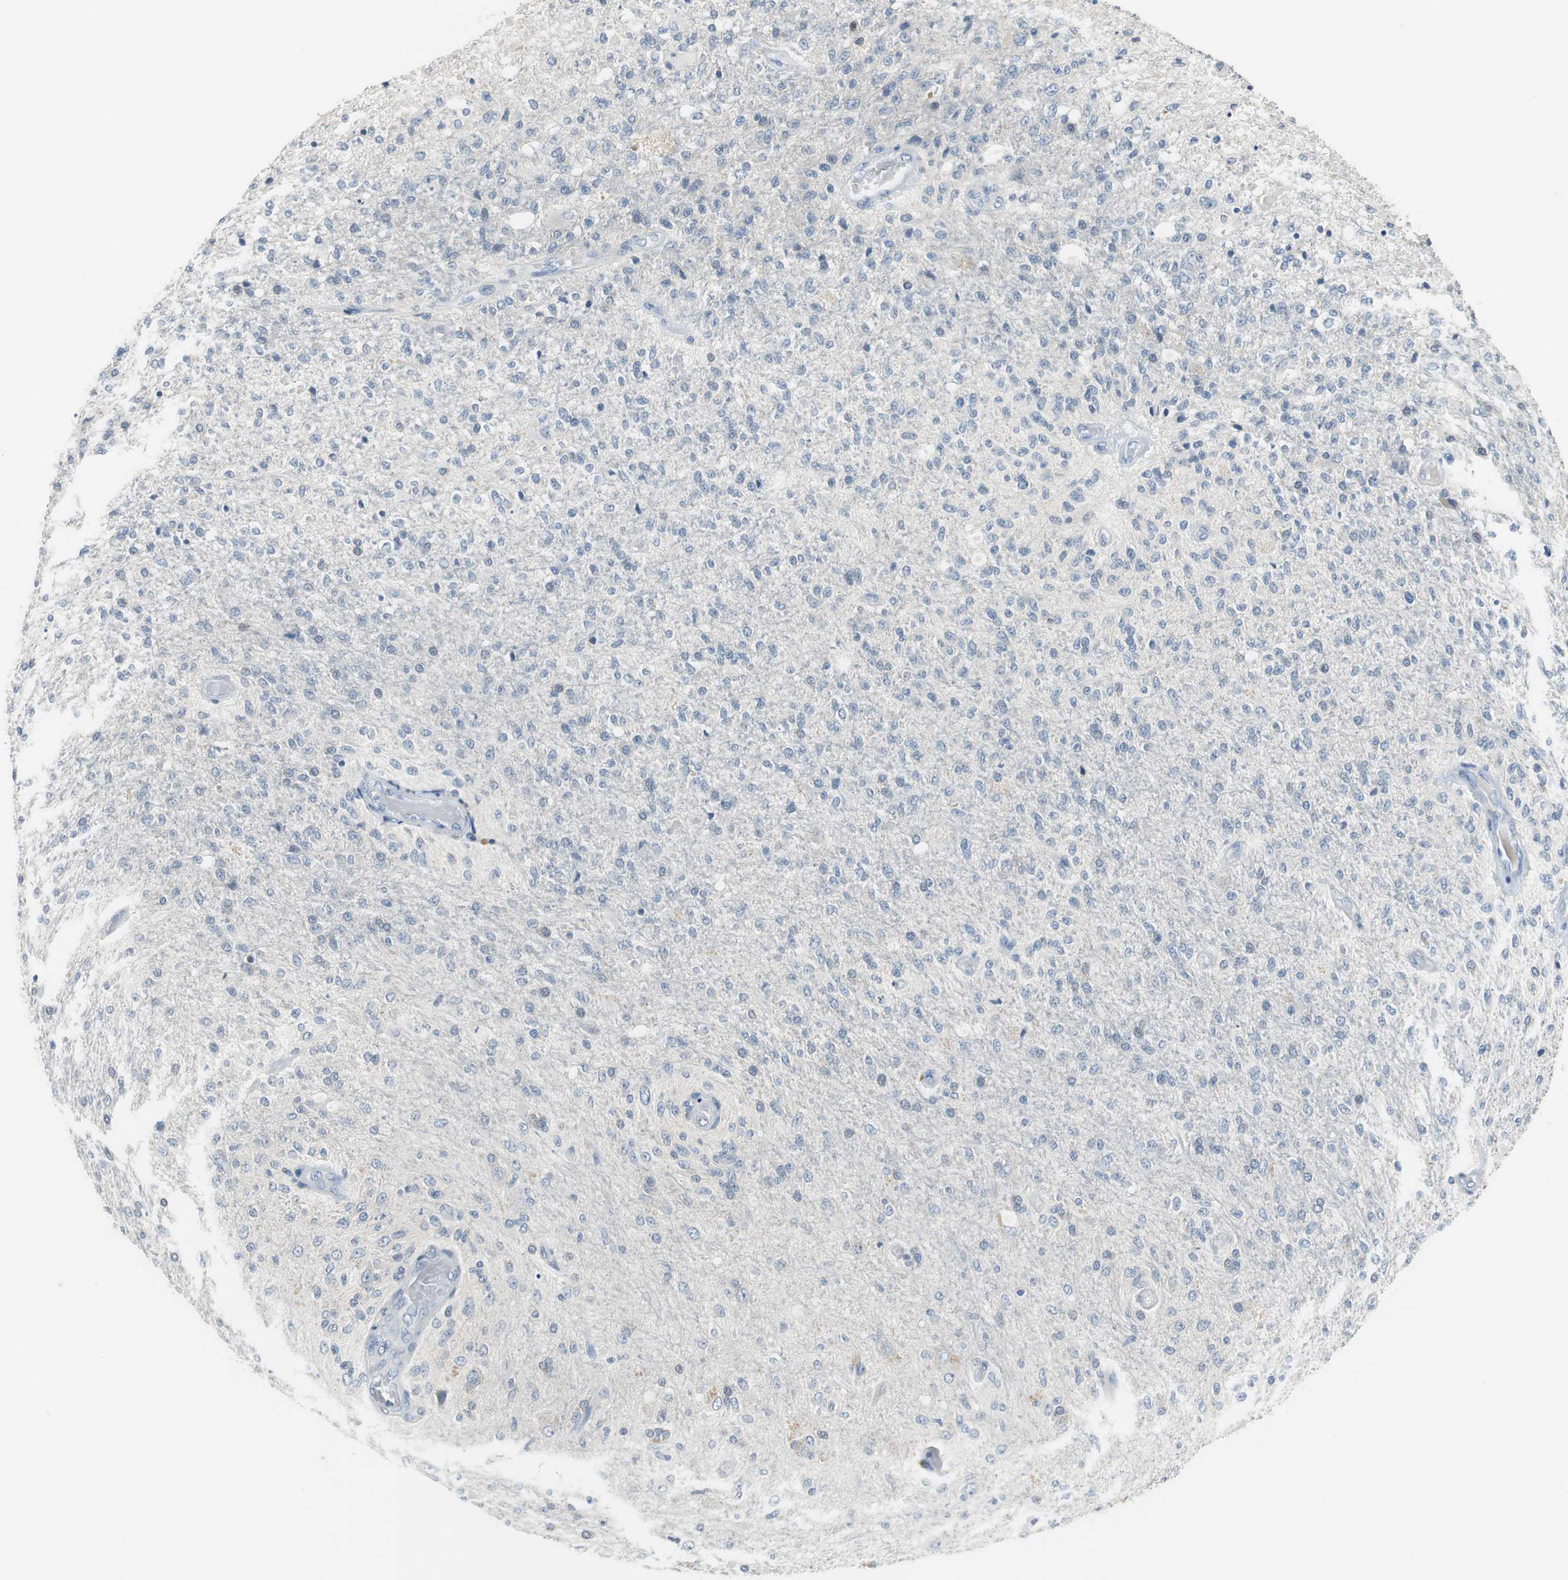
{"staining": {"intensity": "weak", "quantity": "<25%", "location": "cytoplasmic/membranous"}, "tissue": "glioma", "cell_type": "Tumor cells", "image_type": "cancer", "snomed": [{"axis": "morphology", "description": "Normal tissue, NOS"}, {"axis": "morphology", "description": "Glioma, malignant, High grade"}, {"axis": "topography", "description": "Cerebral cortex"}], "caption": "Protein analysis of glioma exhibits no significant expression in tumor cells.", "gene": "GLCCI1", "patient": {"sex": "male", "age": 77}}